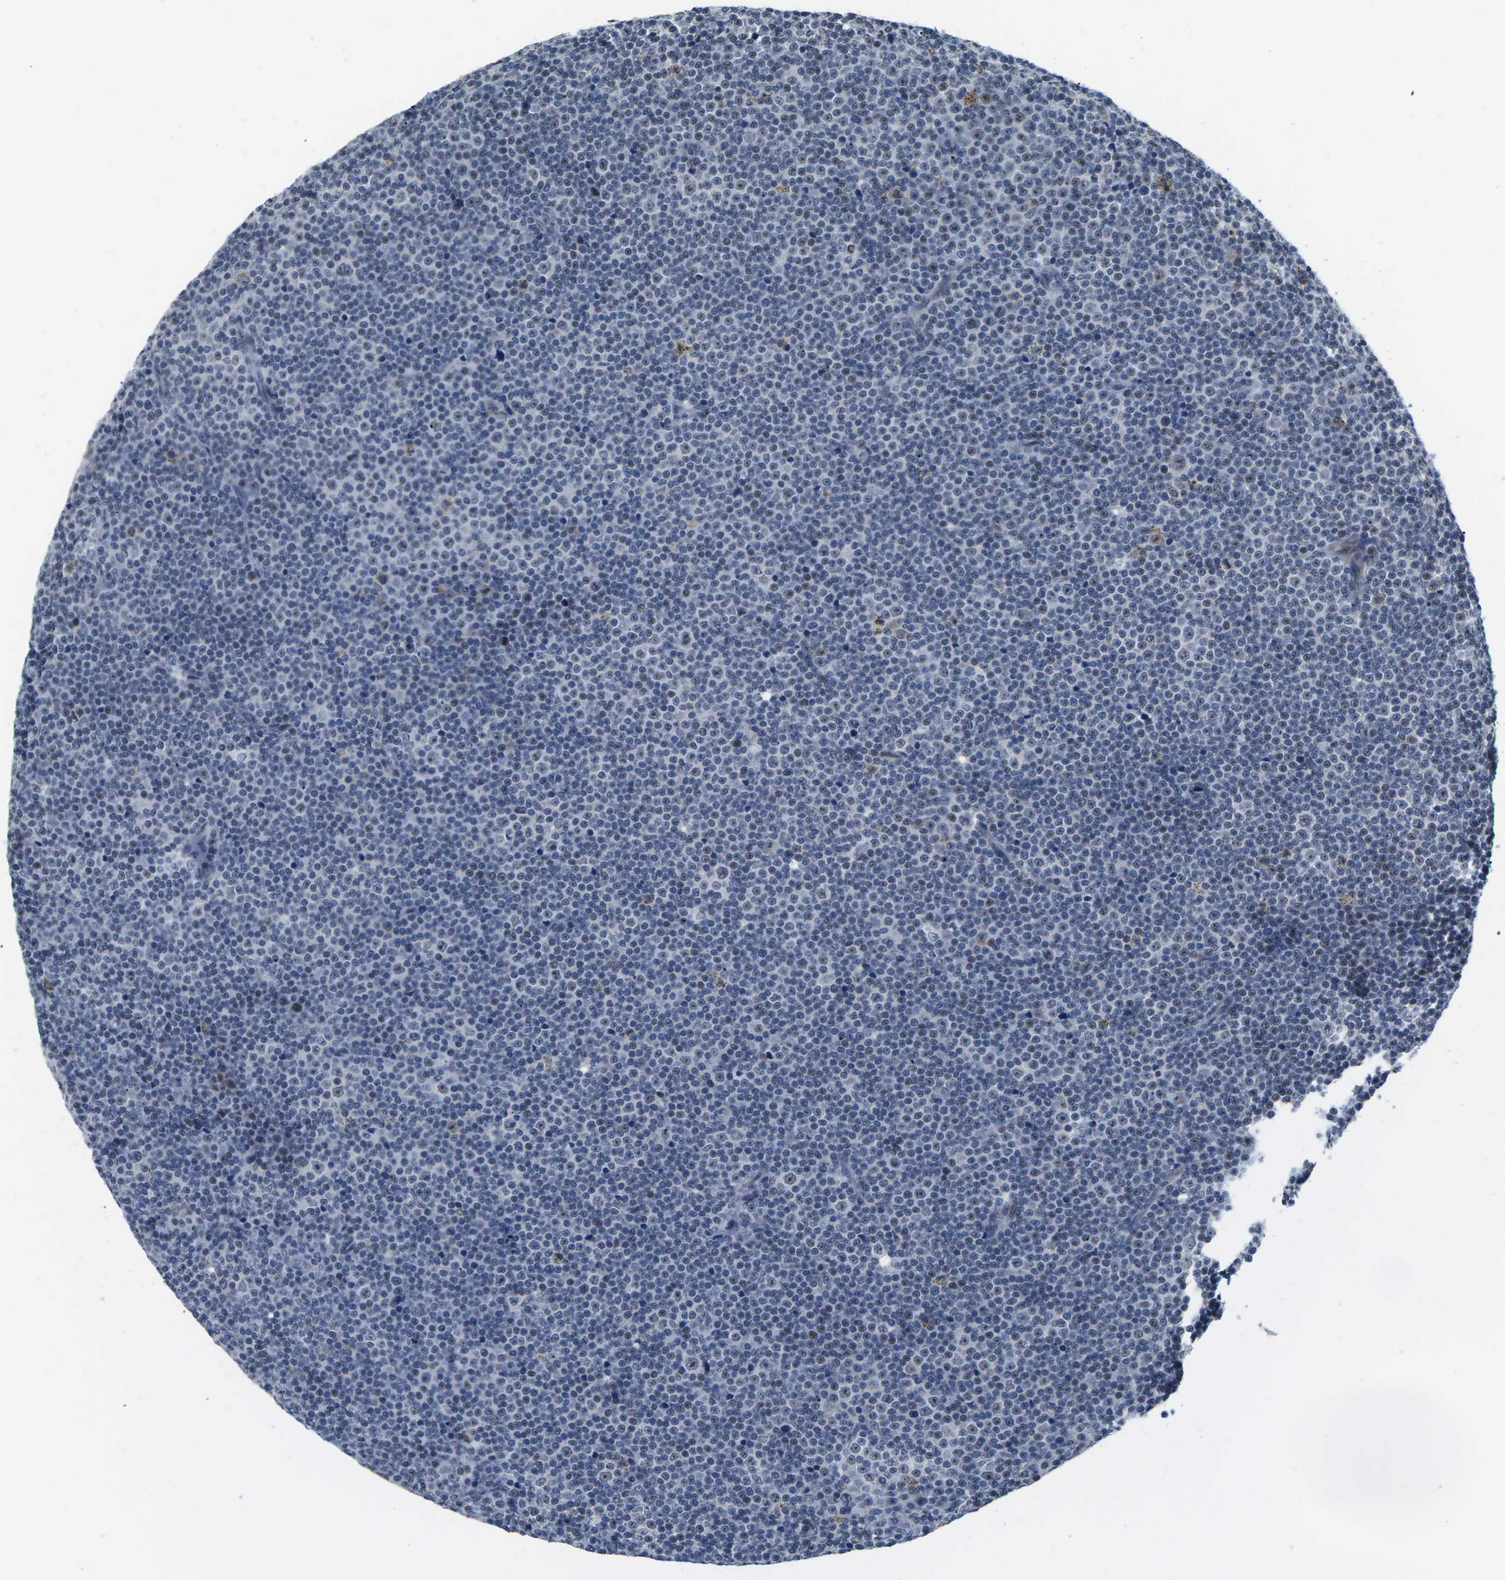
{"staining": {"intensity": "weak", "quantity": "<25%", "location": "nuclear"}, "tissue": "lymphoma", "cell_type": "Tumor cells", "image_type": "cancer", "snomed": [{"axis": "morphology", "description": "Malignant lymphoma, non-Hodgkin's type, Low grade"}, {"axis": "topography", "description": "Lymph node"}], "caption": "Tumor cells show no significant protein staining in lymphoma.", "gene": "NSRP1", "patient": {"sex": "female", "age": 67}}